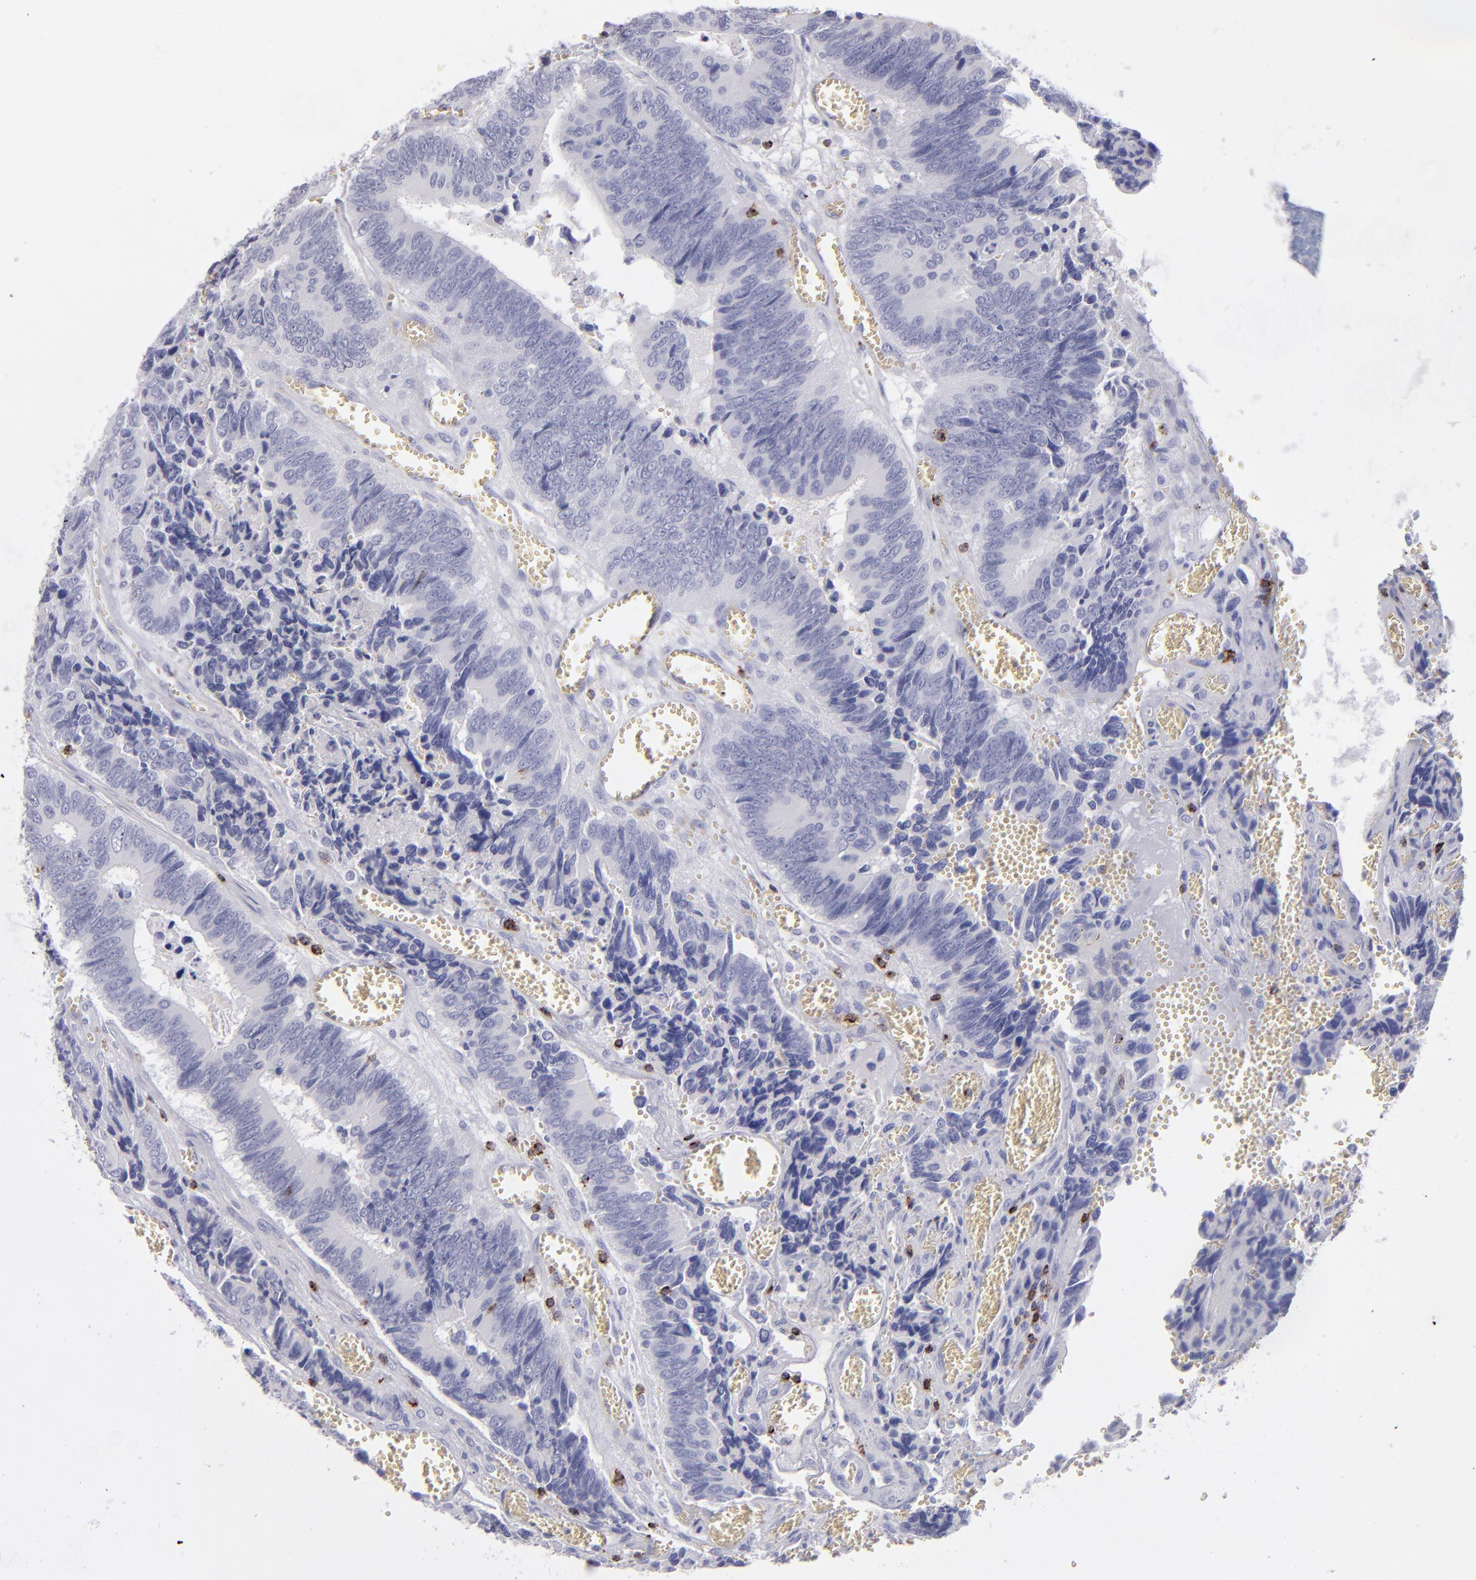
{"staining": {"intensity": "negative", "quantity": "none", "location": "none"}, "tissue": "colorectal cancer", "cell_type": "Tumor cells", "image_type": "cancer", "snomed": [{"axis": "morphology", "description": "Adenocarcinoma, NOS"}, {"axis": "topography", "description": "Colon"}], "caption": "DAB (3,3'-diaminobenzidine) immunohistochemical staining of human colorectal cancer demonstrates no significant expression in tumor cells.", "gene": "CD2", "patient": {"sex": "male", "age": 72}}